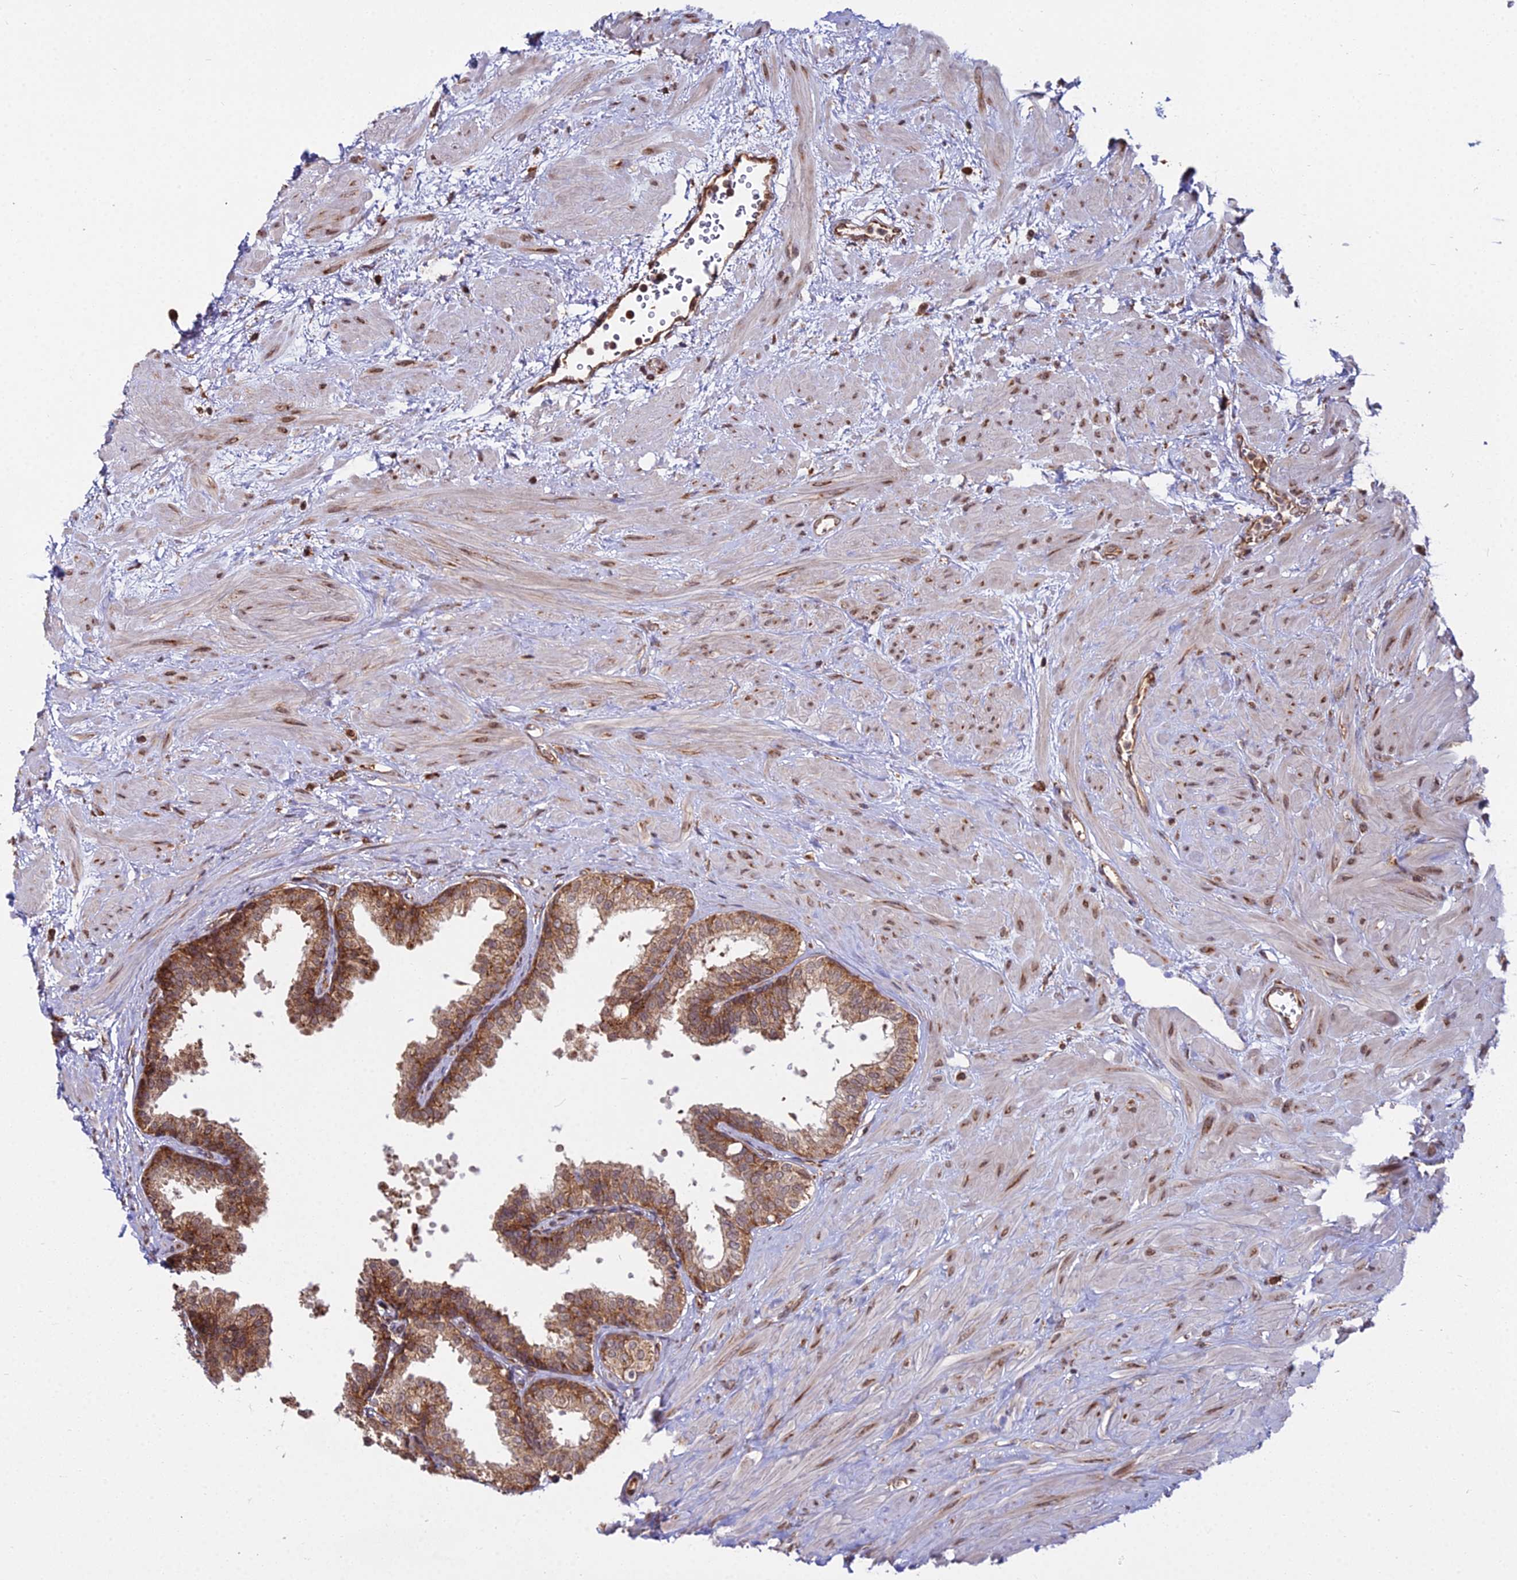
{"staining": {"intensity": "moderate", "quantity": ">75%", "location": "cytoplasmic/membranous"}, "tissue": "prostate", "cell_type": "Glandular cells", "image_type": "normal", "snomed": [{"axis": "morphology", "description": "Normal tissue, NOS"}, {"axis": "topography", "description": "Prostate"}], "caption": "Immunohistochemical staining of normal human prostate displays moderate cytoplasmic/membranous protein positivity in approximately >75% of glandular cells. The staining was performed using DAB (3,3'-diaminobenzidine), with brown indicating positive protein expression. Nuclei are stained blue with hematoxylin.", "gene": "RPL26", "patient": {"sex": "male", "age": 48}}